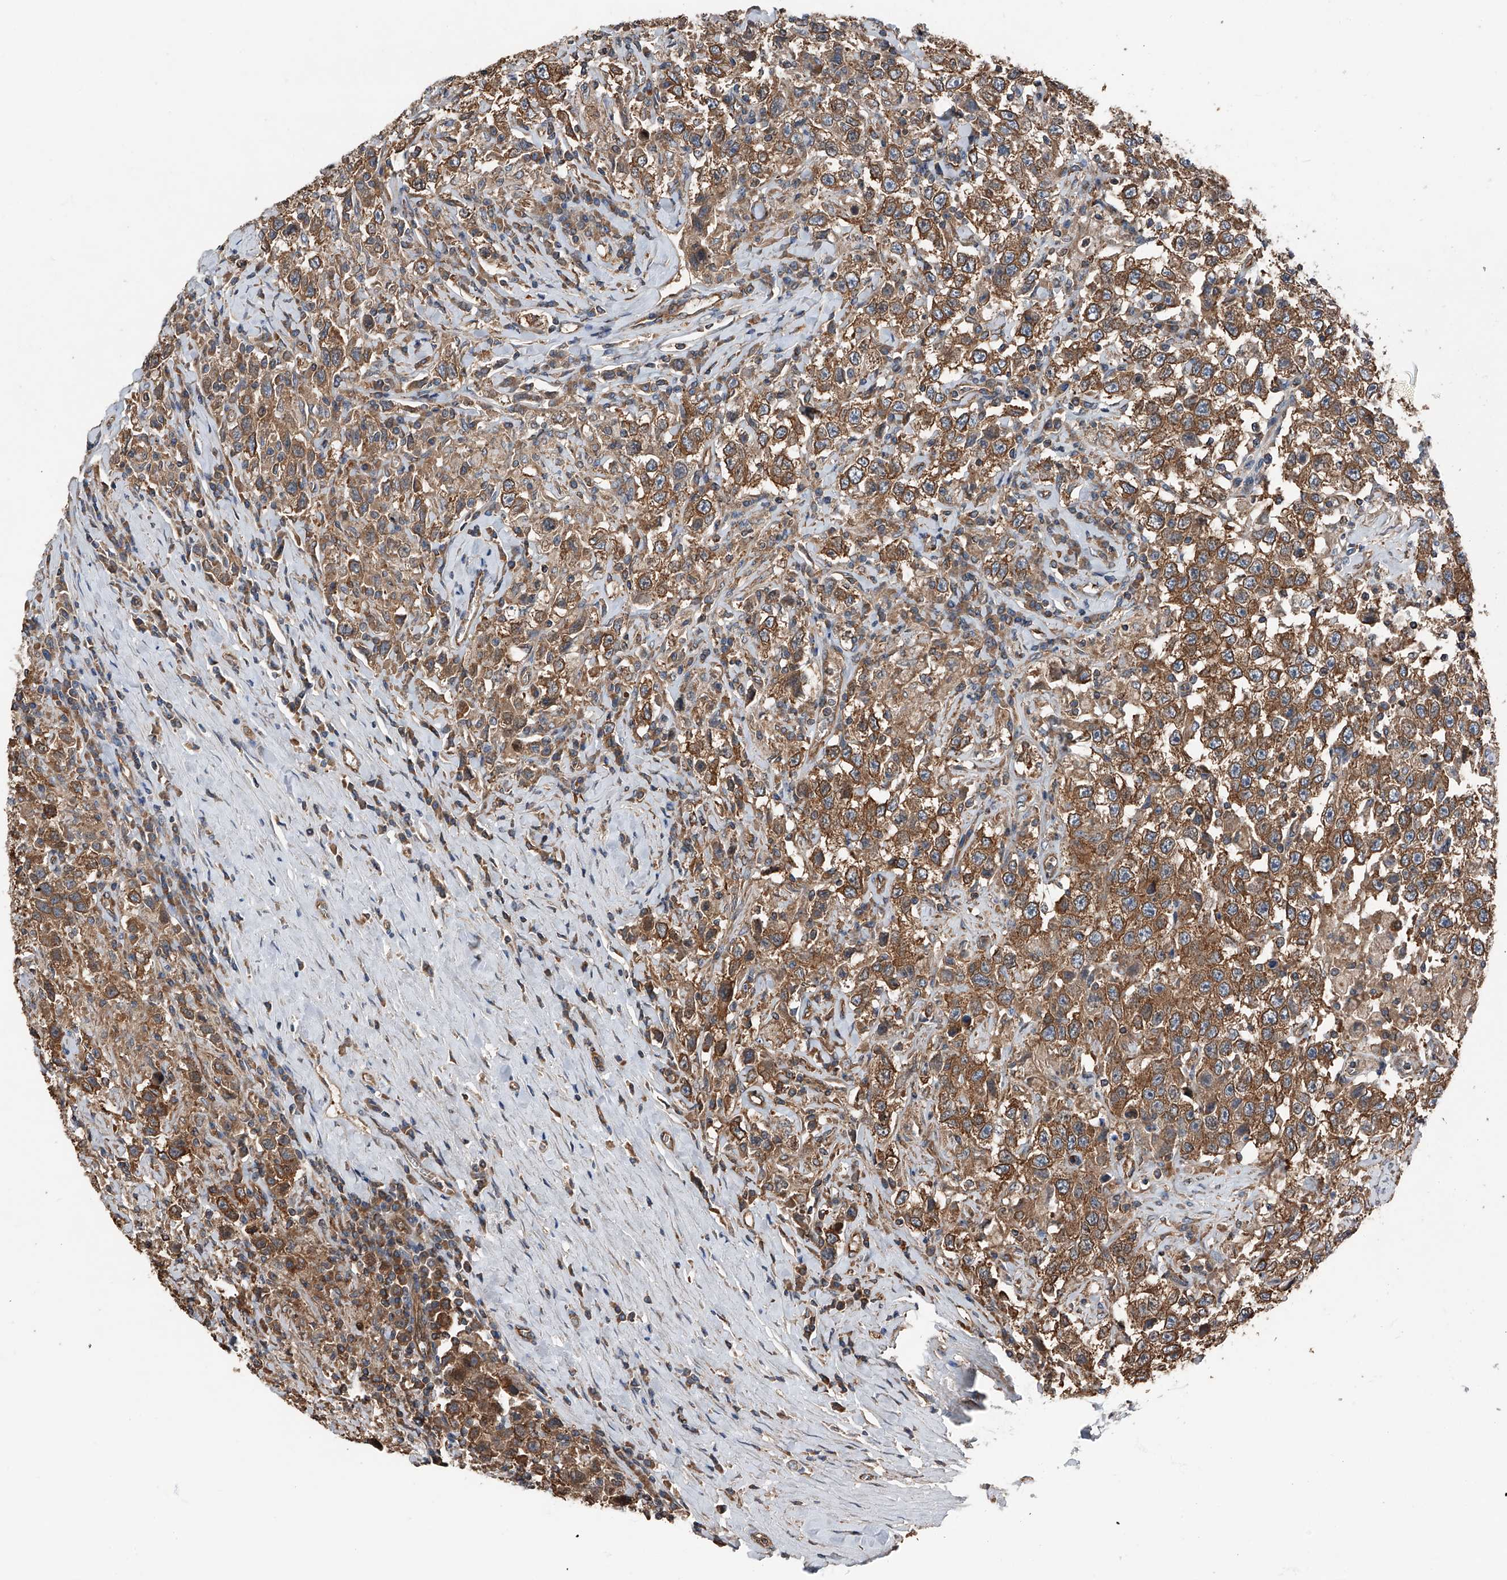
{"staining": {"intensity": "strong", "quantity": ">75%", "location": "cytoplasmic/membranous"}, "tissue": "testis cancer", "cell_type": "Tumor cells", "image_type": "cancer", "snomed": [{"axis": "morphology", "description": "Seminoma, NOS"}, {"axis": "topography", "description": "Testis"}], "caption": "Testis cancer (seminoma) stained with DAB immunohistochemistry reveals high levels of strong cytoplasmic/membranous staining in about >75% of tumor cells.", "gene": "KCNJ2", "patient": {"sex": "male", "age": 41}}